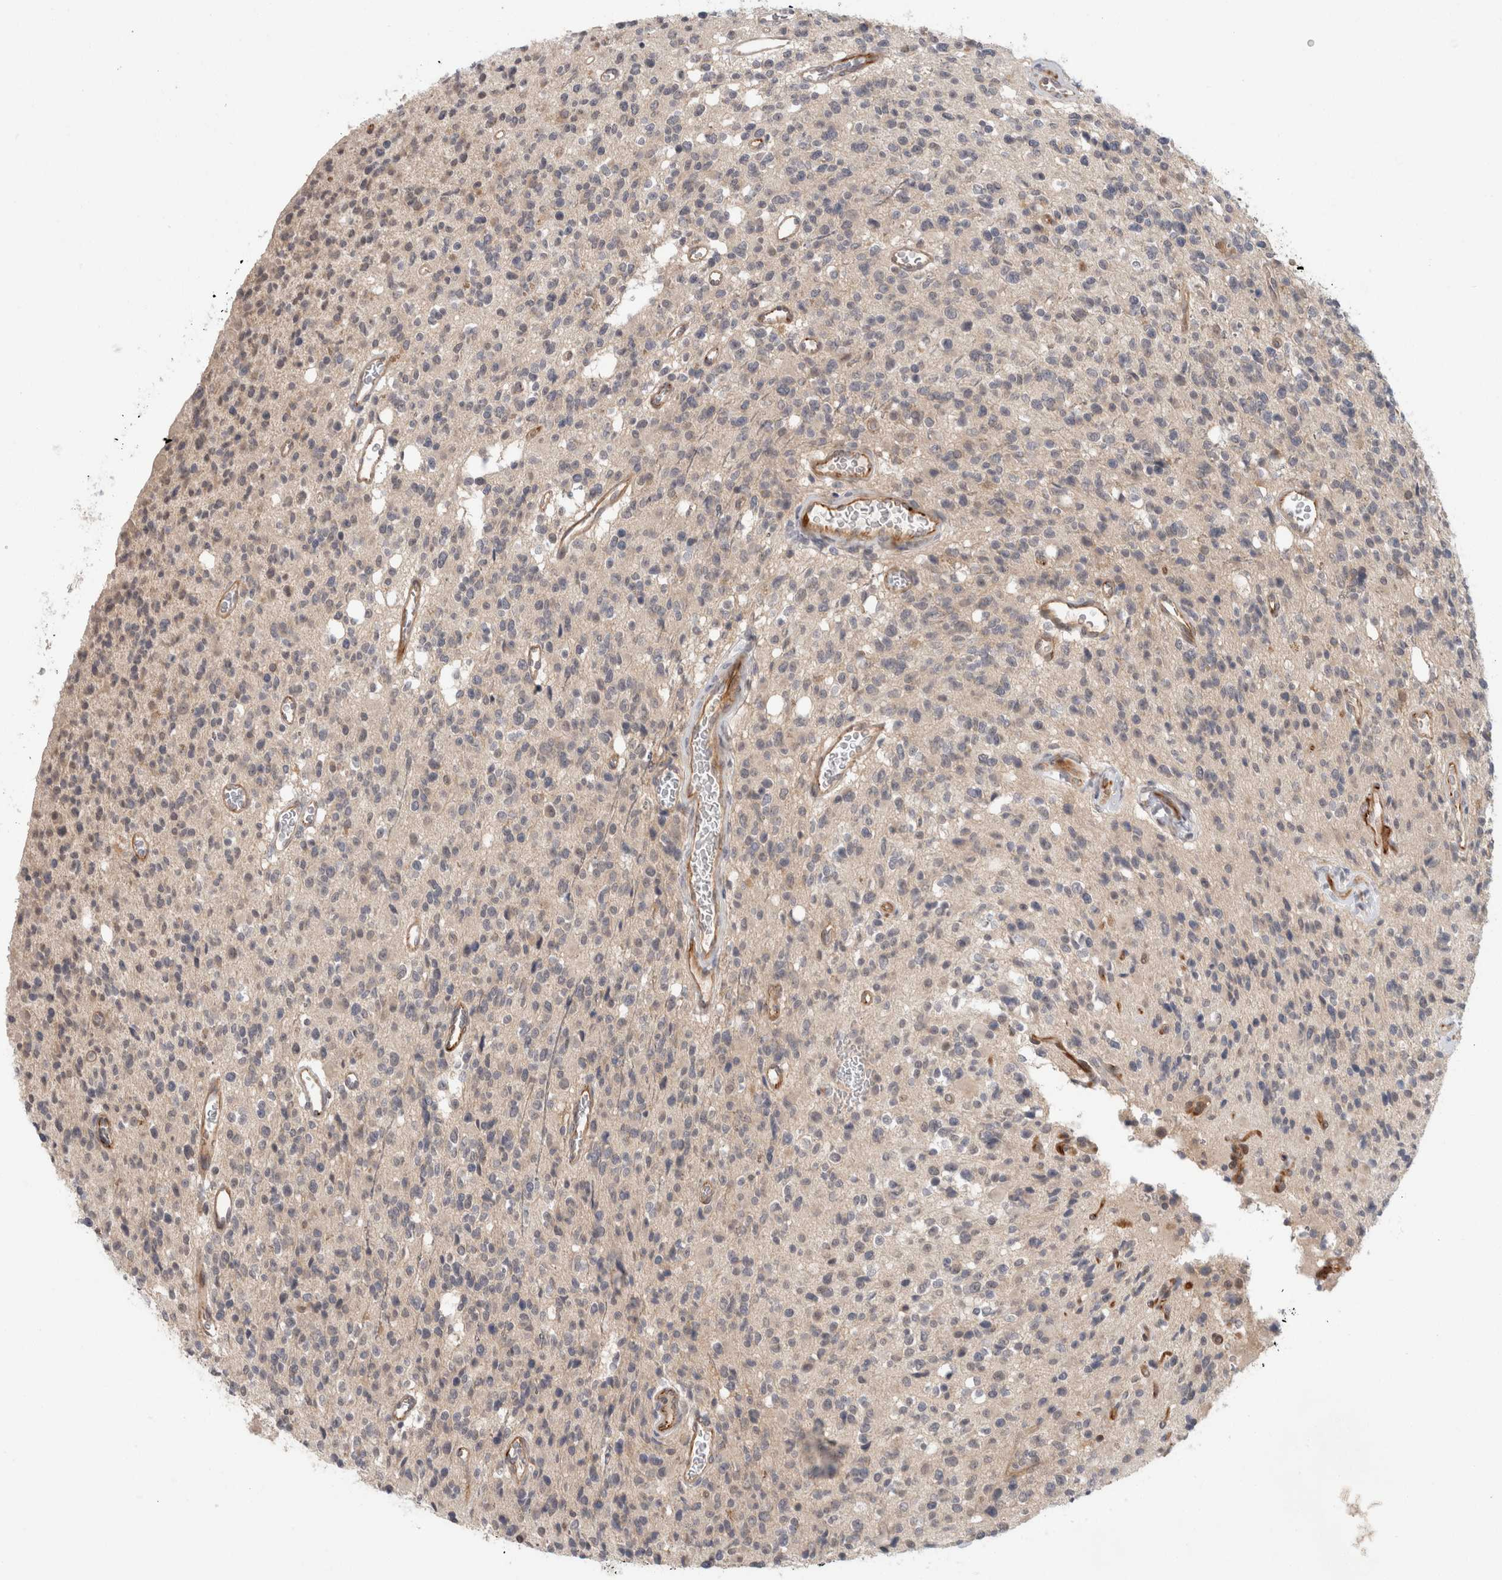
{"staining": {"intensity": "weak", "quantity": "<25%", "location": "cytoplasmic/membranous"}, "tissue": "glioma", "cell_type": "Tumor cells", "image_type": "cancer", "snomed": [{"axis": "morphology", "description": "Glioma, malignant, High grade"}, {"axis": "topography", "description": "Brain"}], "caption": "Tumor cells are negative for protein expression in human high-grade glioma (malignant). (Brightfield microscopy of DAB (3,3'-diaminobenzidine) immunohistochemistry at high magnification).", "gene": "CRISPLD1", "patient": {"sex": "male", "age": 34}}